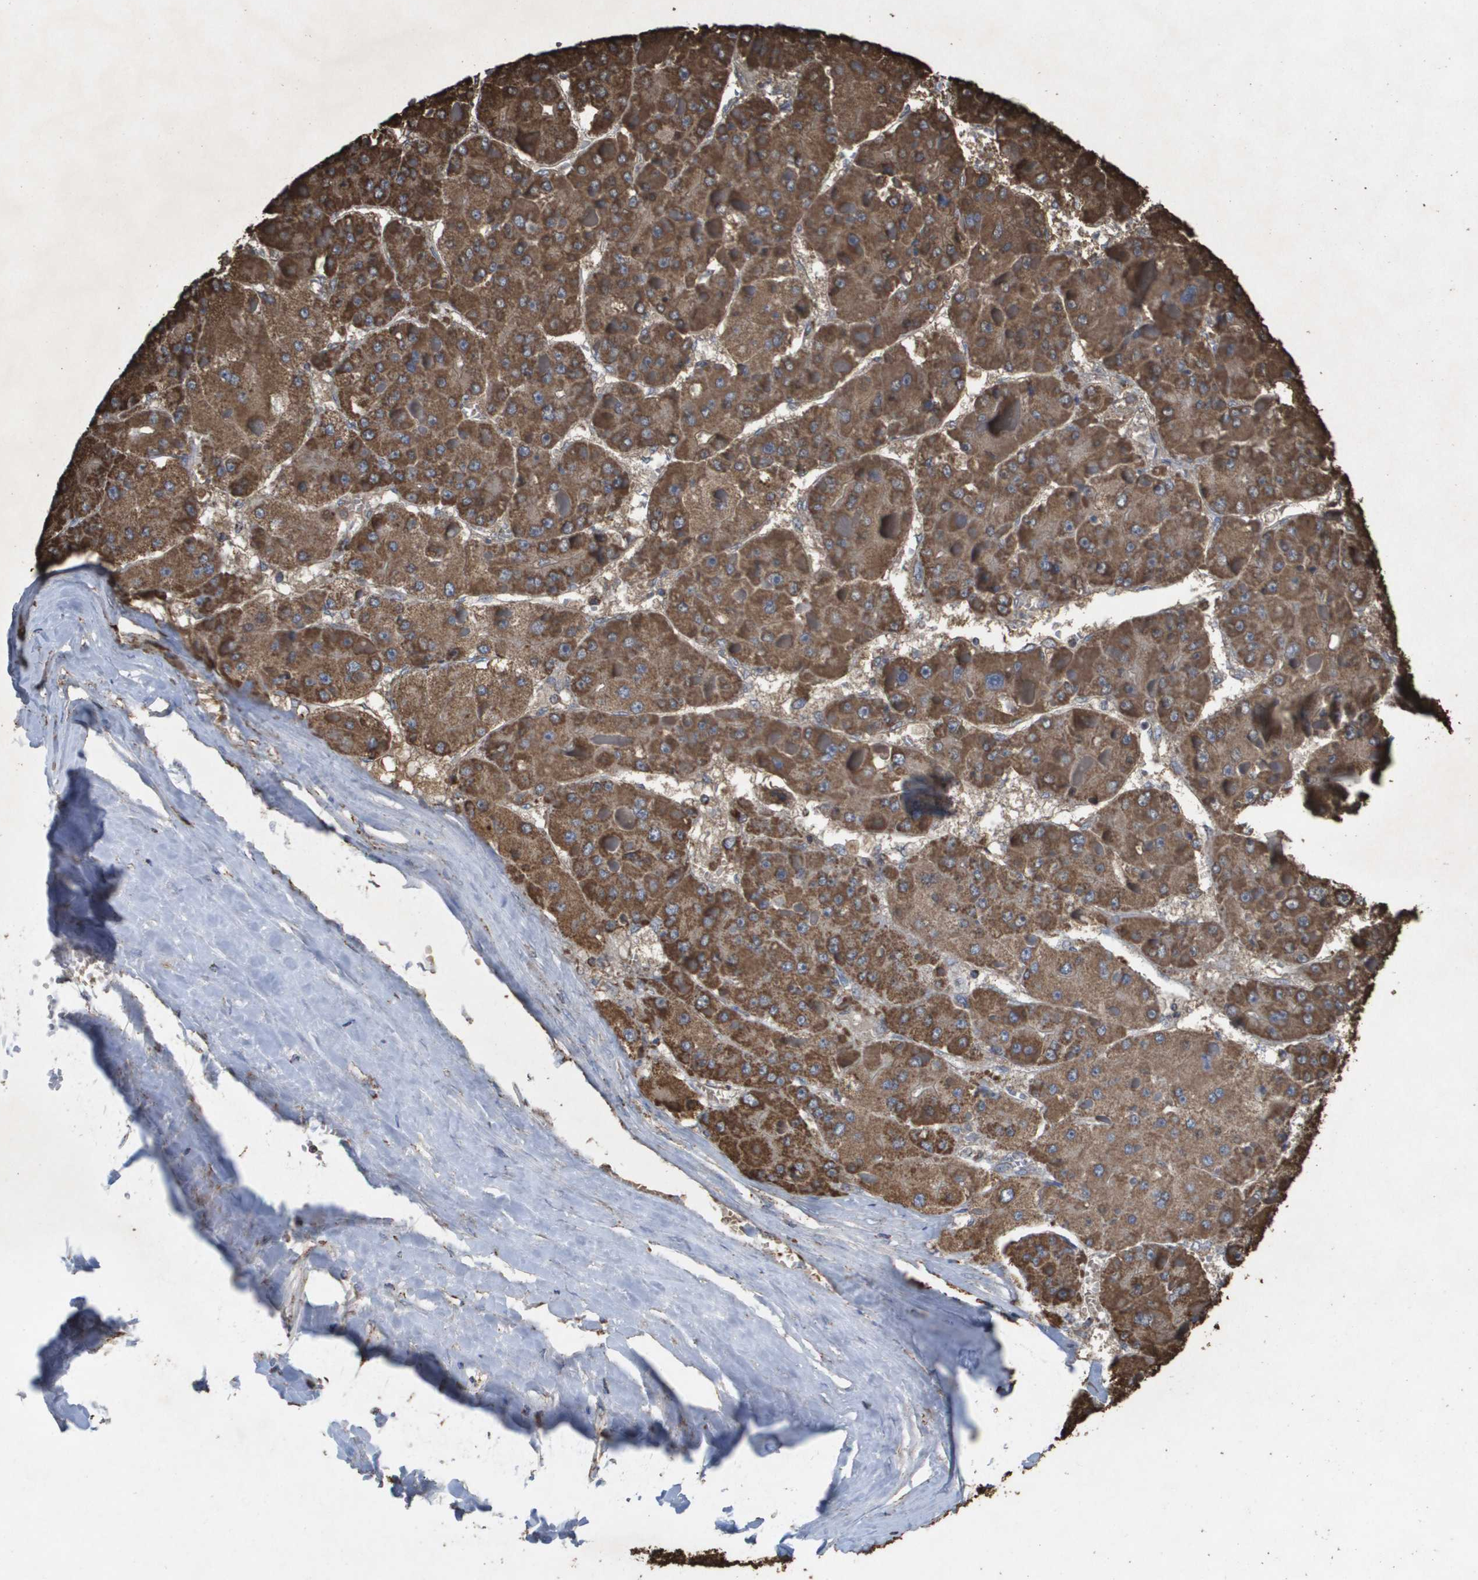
{"staining": {"intensity": "moderate", "quantity": ">75%", "location": "cytoplasmic/membranous"}, "tissue": "liver cancer", "cell_type": "Tumor cells", "image_type": "cancer", "snomed": [{"axis": "morphology", "description": "Carcinoma, Hepatocellular, NOS"}, {"axis": "topography", "description": "Liver"}], "caption": "IHC image of neoplastic tissue: liver hepatocellular carcinoma stained using immunohistochemistry shows medium levels of moderate protein expression localized specifically in the cytoplasmic/membranous of tumor cells, appearing as a cytoplasmic/membranous brown color.", "gene": "HSPE1", "patient": {"sex": "female", "age": 73}}